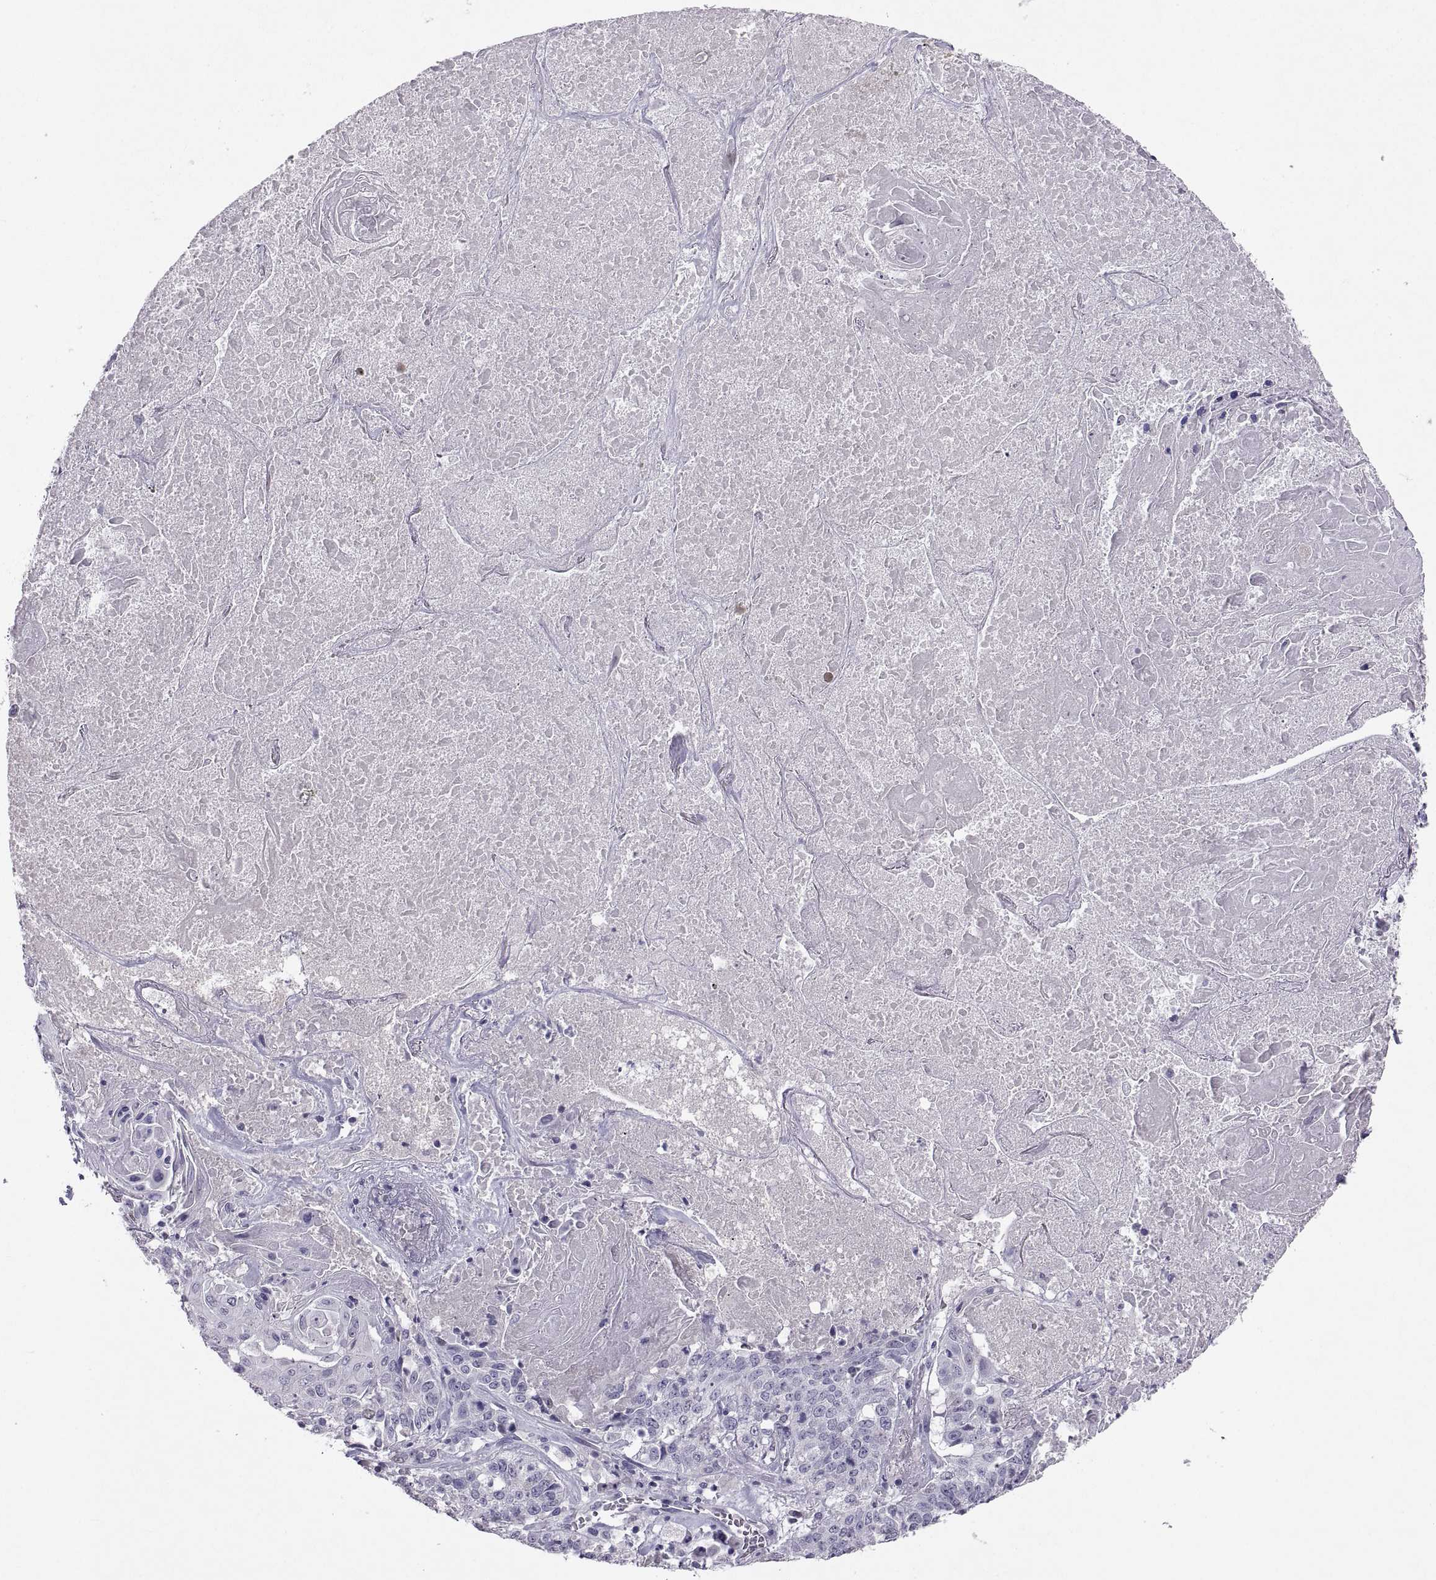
{"staining": {"intensity": "negative", "quantity": "none", "location": "none"}, "tissue": "lung cancer", "cell_type": "Tumor cells", "image_type": "cancer", "snomed": [{"axis": "morphology", "description": "Squamous cell carcinoma, NOS"}, {"axis": "topography", "description": "Lung"}], "caption": "Immunohistochemistry photomicrograph of neoplastic tissue: human lung cancer stained with DAB (3,3'-diaminobenzidine) shows no significant protein expression in tumor cells.", "gene": "SOX21", "patient": {"sex": "male", "age": 64}}